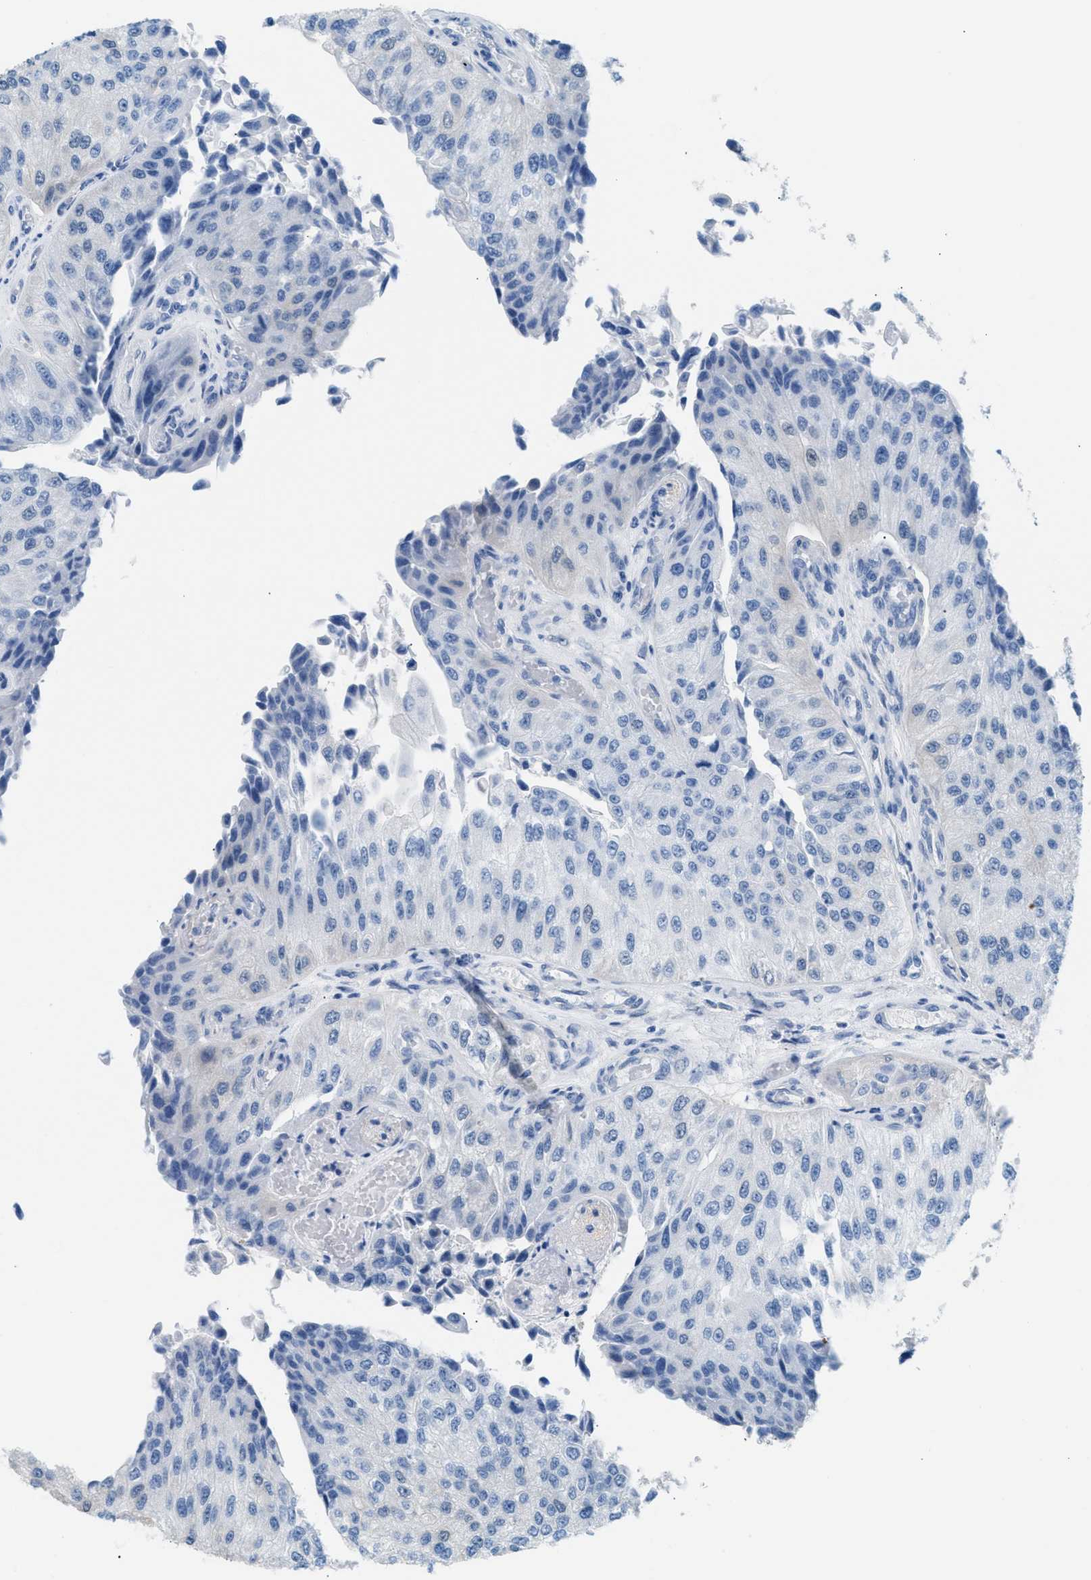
{"staining": {"intensity": "negative", "quantity": "none", "location": "none"}, "tissue": "urothelial cancer", "cell_type": "Tumor cells", "image_type": "cancer", "snomed": [{"axis": "morphology", "description": "Urothelial carcinoma, High grade"}, {"axis": "topography", "description": "Kidney"}, {"axis": "topography", "description": "Urinary bladder"}], "caption": "This micrograph is of urothelial cancer stained with immunohistochemistry to label a protein in brown with the nuclei are counter-stained blue. There is no expression in tumor cells. (DAB (3,3'-diaminobenzidine) immunohistochemistry (IHC) with hematoxylin counter stain).", "gene": "SPAM1", "patient": {"sex": "male", "age": 77}}